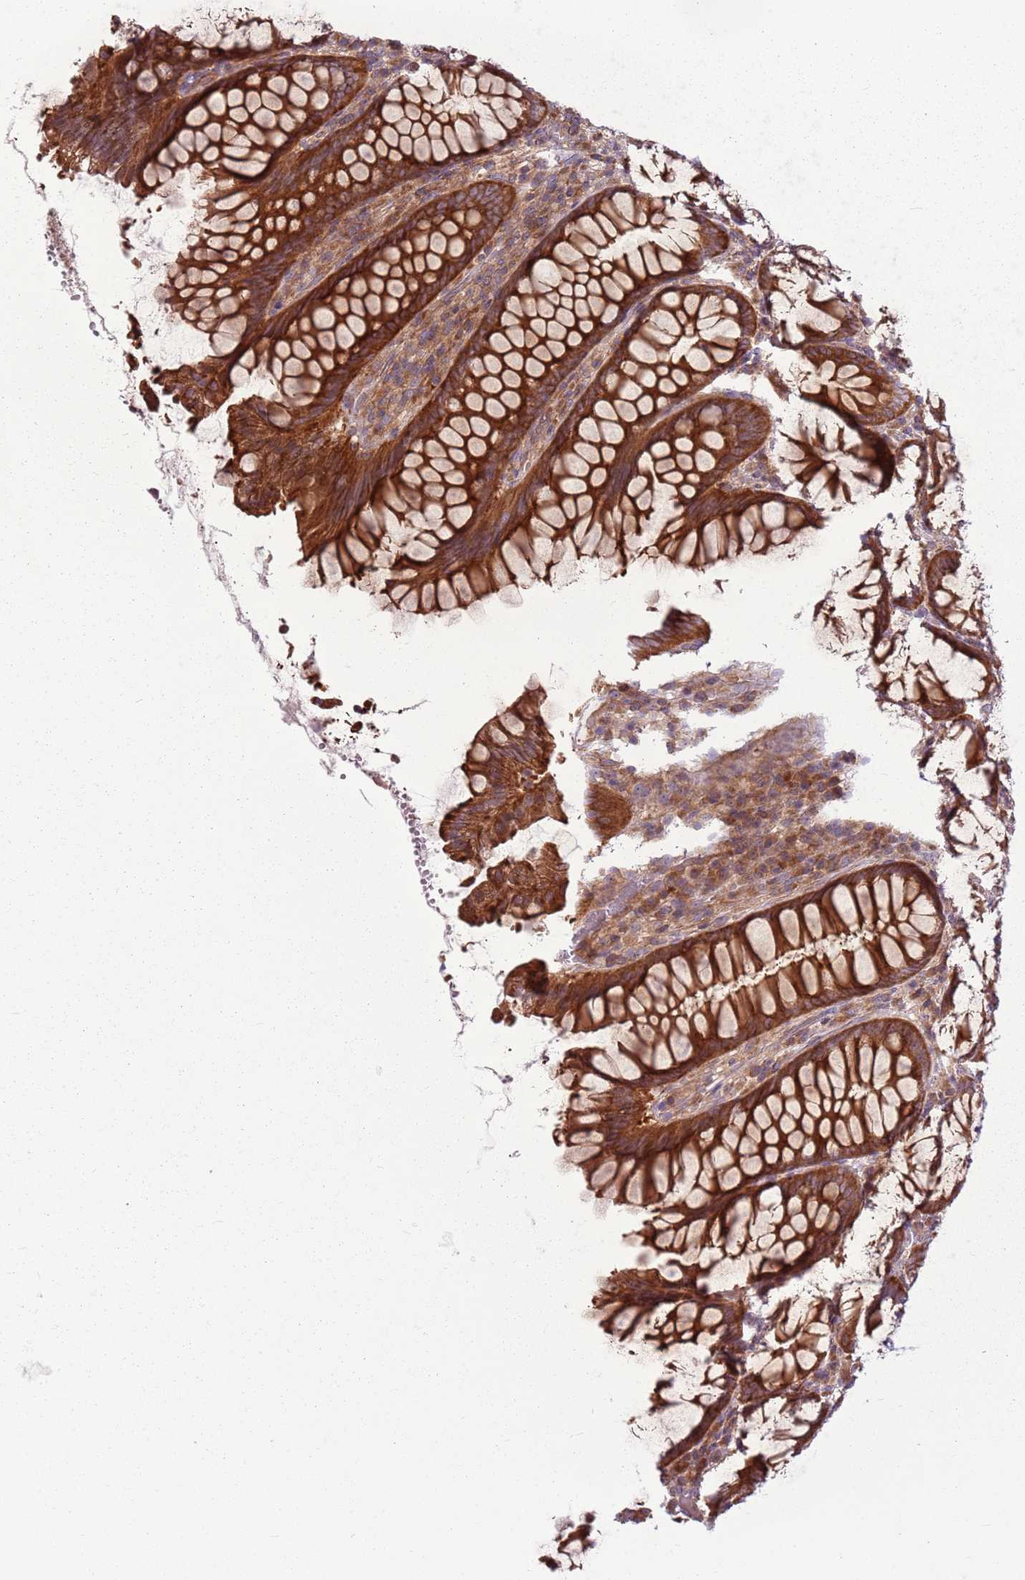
{"staining": {"intensity": "moderate", "quantity": ">75%", "location": "cytoplasmic/membranous"}, "tissue": "colon", "cell_type": "Endothelial cells", "image_type": "normal", "snomed": [{"axis": "morphology", "description": "Normal tissue, NOS"}, {"axis": "topography", "description": "Colon"}], "caption": "This is a histology image of immunohistochemistry staining of unremarkable colon, which shows moderate staining in the cytoplasmic/membranous of endothelial cells.", "gene": "RPL21", "patient": {"sex": "female", "age": 79}}